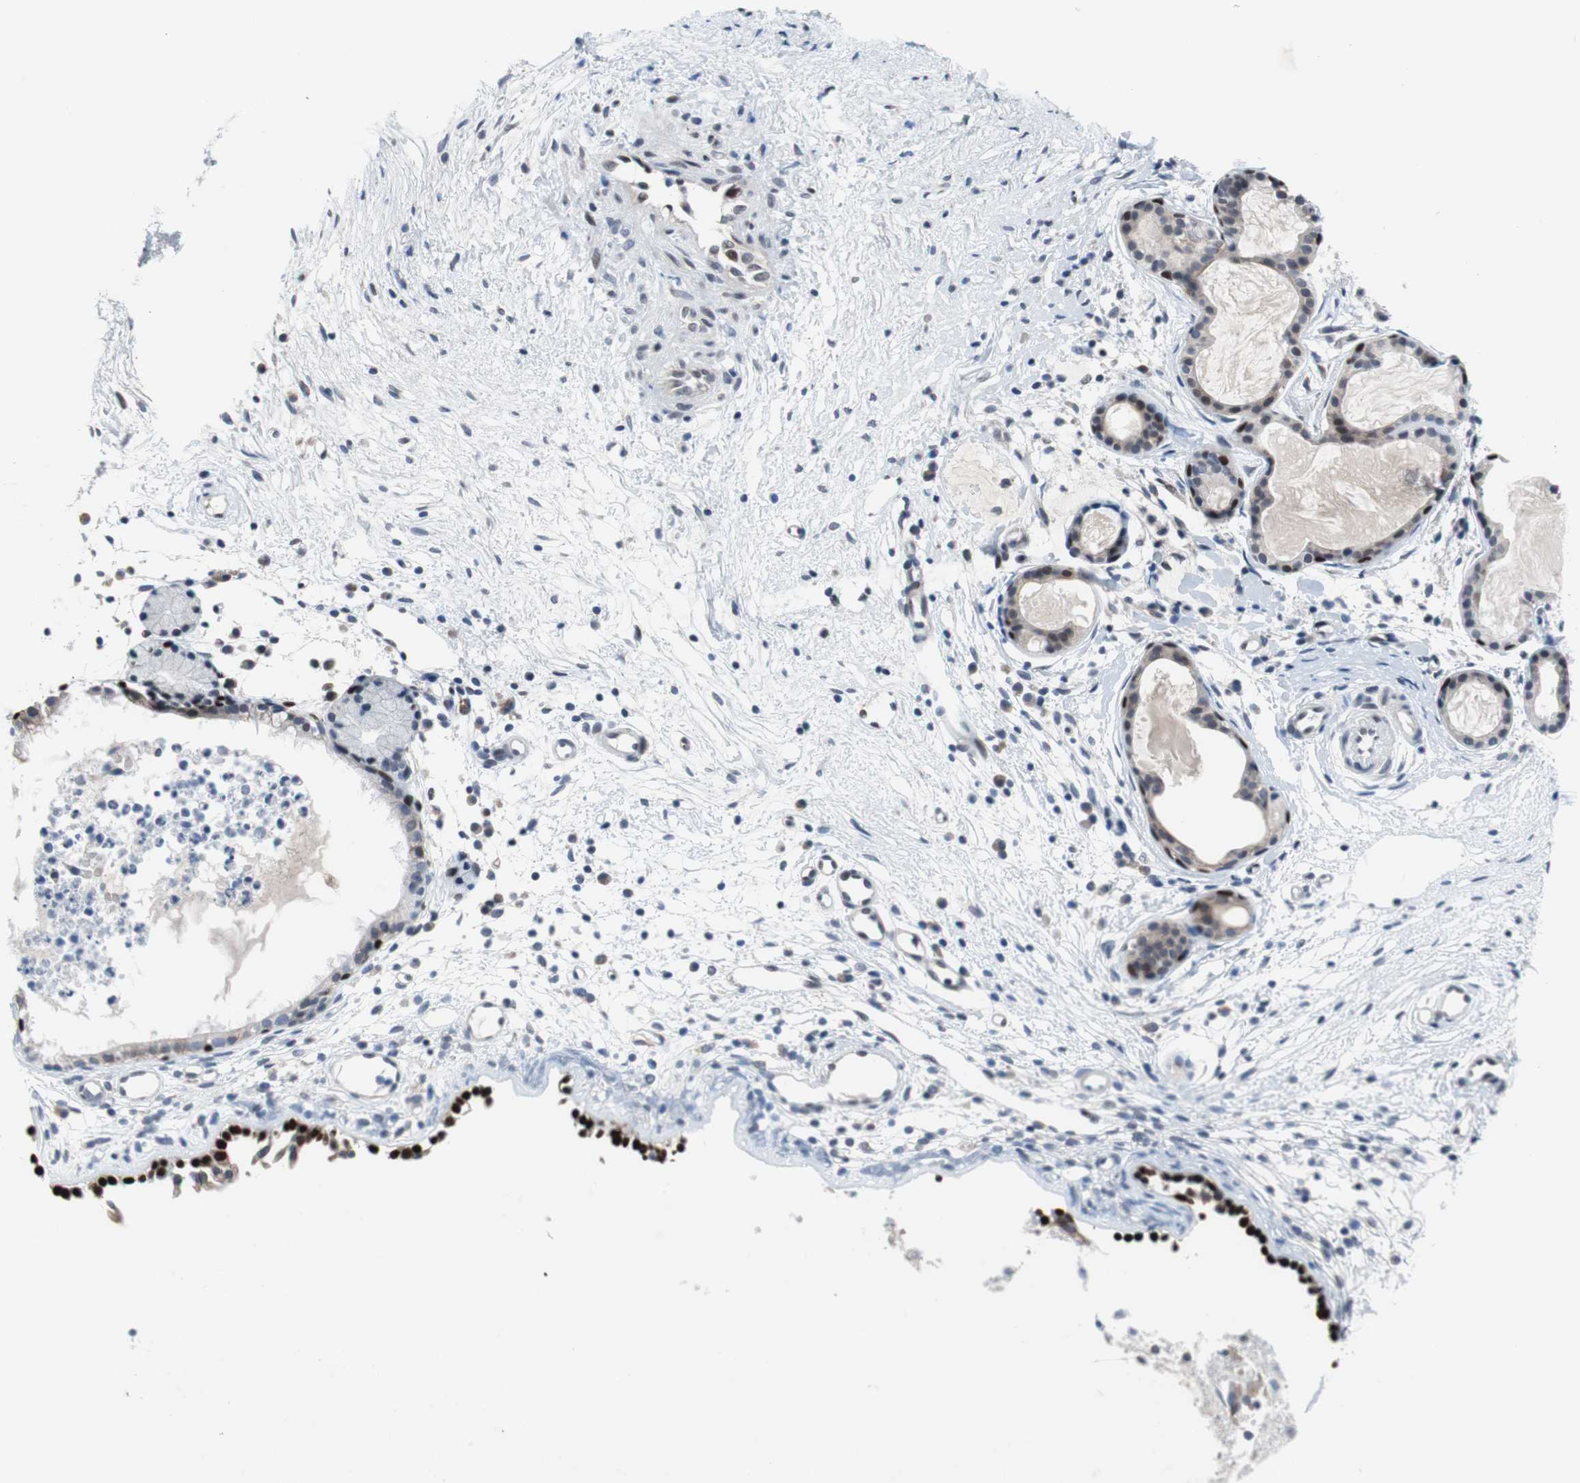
{"staining": {"intensity": "strong", "quantity": "<25%", "location": "nuclear"}, "tissue": "nasopharynx", "cell_type": "Respiratory epithelial cells", "image_type": "normal", "snomed": [{"axis": "morphology", "description": "Normal tissue, NOS"}, {"axis": "topography", "description": "Nasopharynx"}], "caption": "A micrograph showing strong nuclear positivity in about <25% of respiratory epithelial cells in unremarkable nasopharynx, as visualized by brown immunohistochemical staining.", "gene": "TP63", "patient": {"sex": "male", "age": 21}}